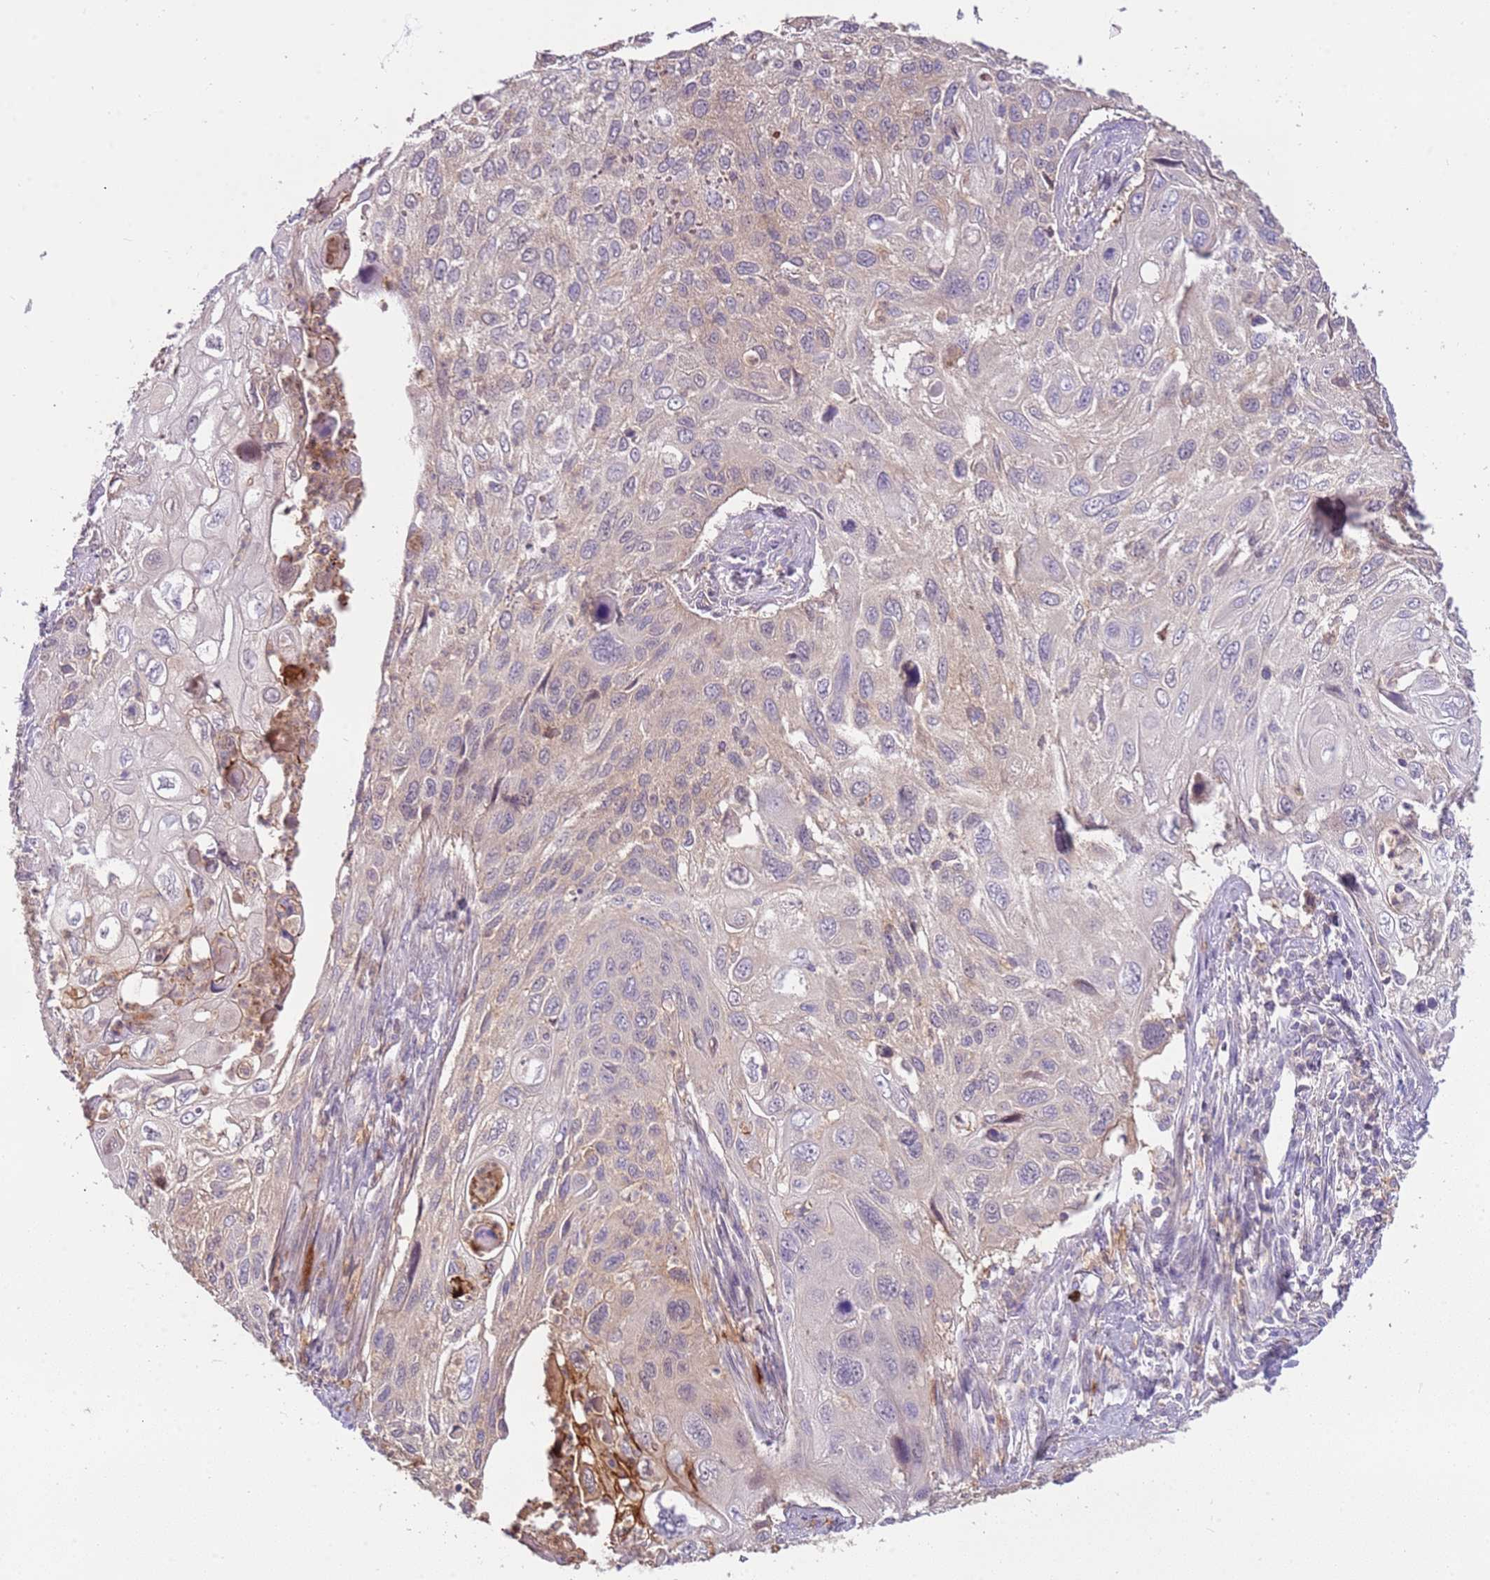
{"staining": {"intensity": "negative", "quantity": "none", "location": "none"}, "tissue": "cervical cancer", "cell_type": "Tumor cells", "image_type": "cancer", "snomed": [{"axis": "morphology", "description": "Squamous cell carcinoma, NOS"}, {"axis": "topography", "description": "Cervix"}], "caption": "DAB immunohistochemical staining of human cervical cancer (squamous cell carcinoma) shows no significant positivity in tumor cells.", "gene": "ARHGAP5", "patient": {"sex": "female", "age": 70}}